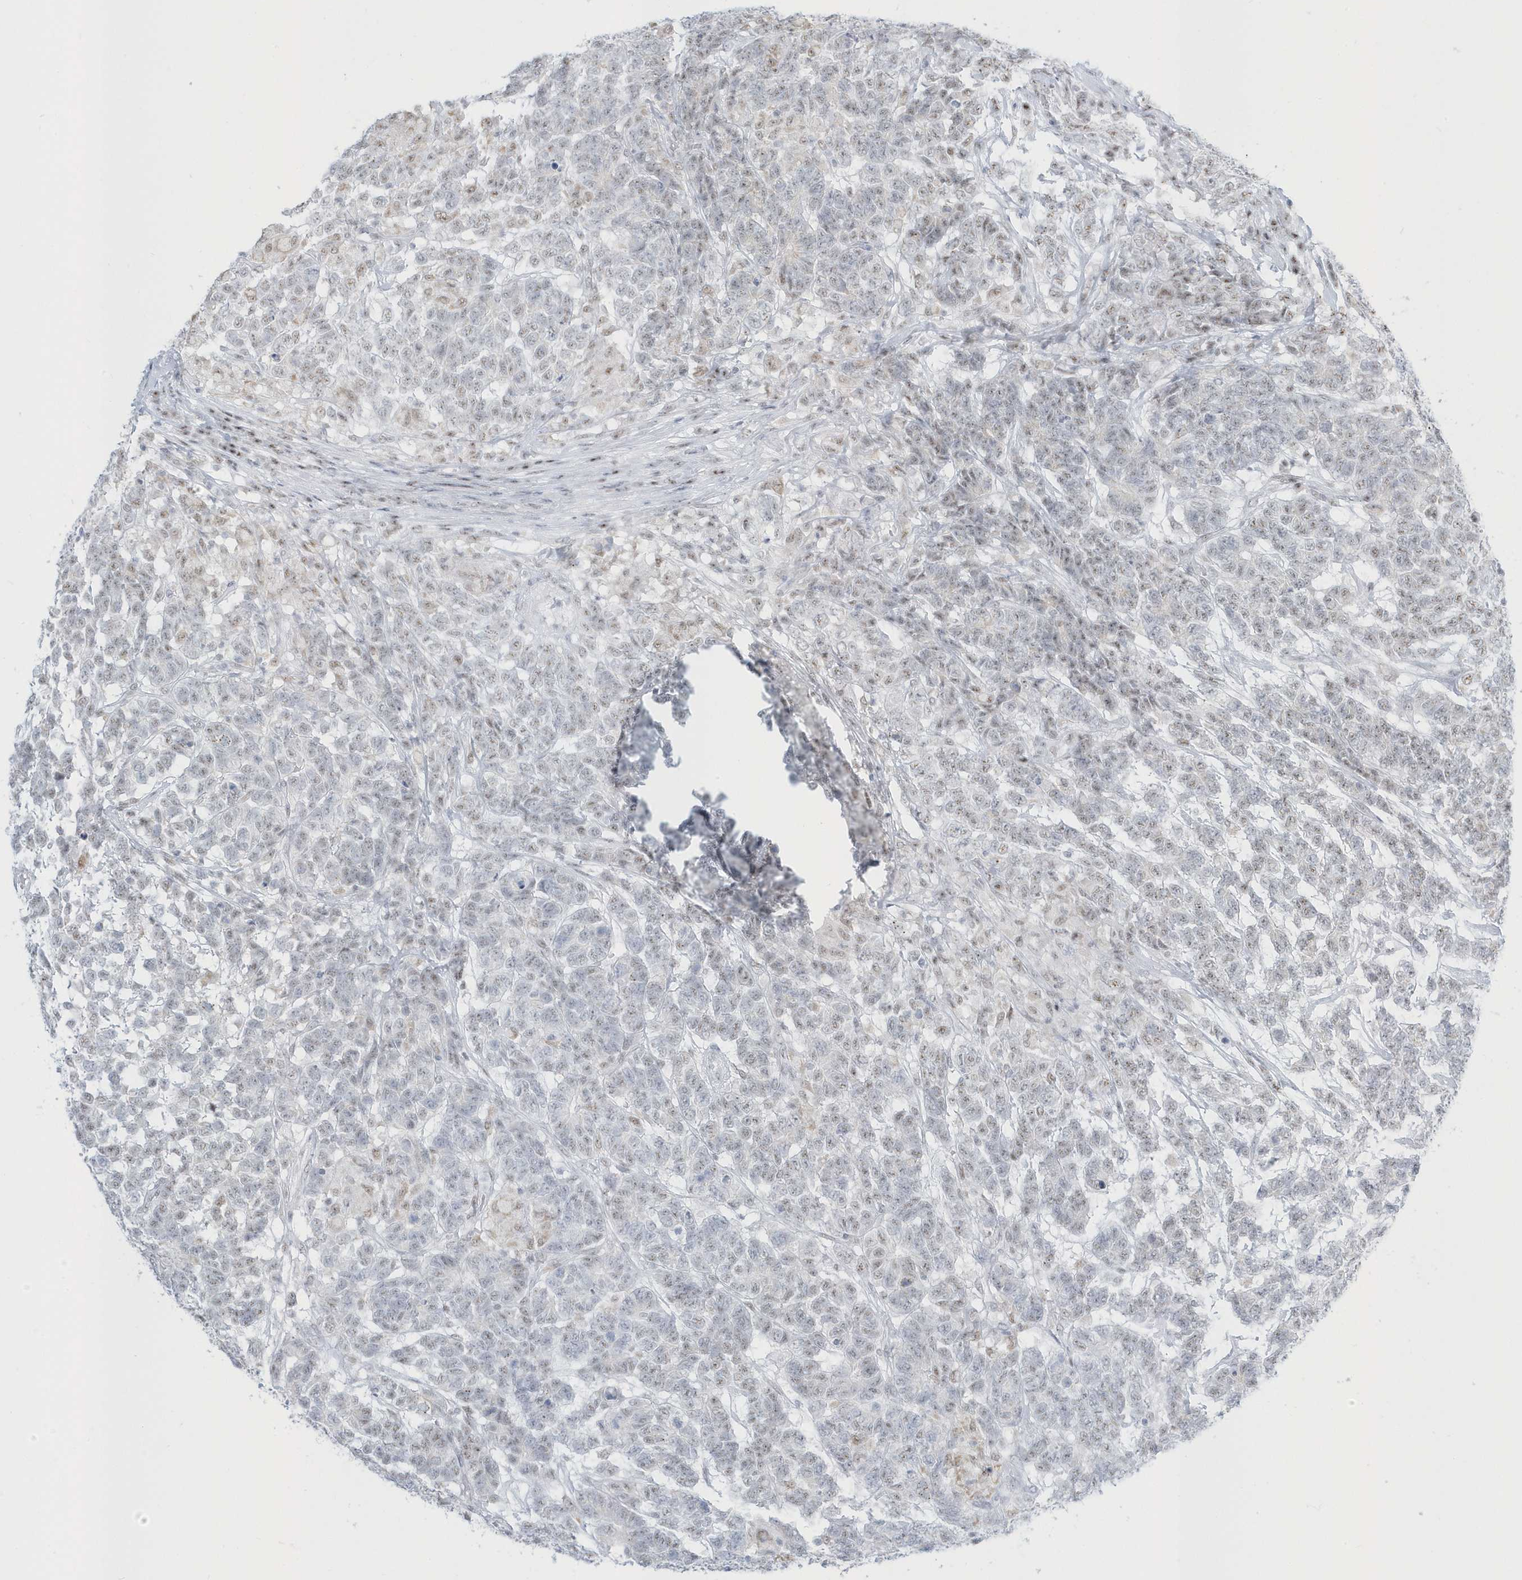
{"staining": {"intensity": "weak", "quantity": "25%-75%", "location": "nuclear"}, "tissue": "testis cancer", "cell_type": "Tumor cells", "image_type": "cancer", "snomed": [{"axis": "morphology", "description": "Carcinoma, Embryonal, NOS"}, {"axis": "topography", "description": "Testis"}], "caption": "A high-resolution histopathology image shows immunohistochemistry staining of testis embryonal carcinoma, which shows weak nuclear staining in approximately 25%-75% of tumor cells.", "gene": "PLEKHN1", "patient": {"sex": "male", "age": 26}}